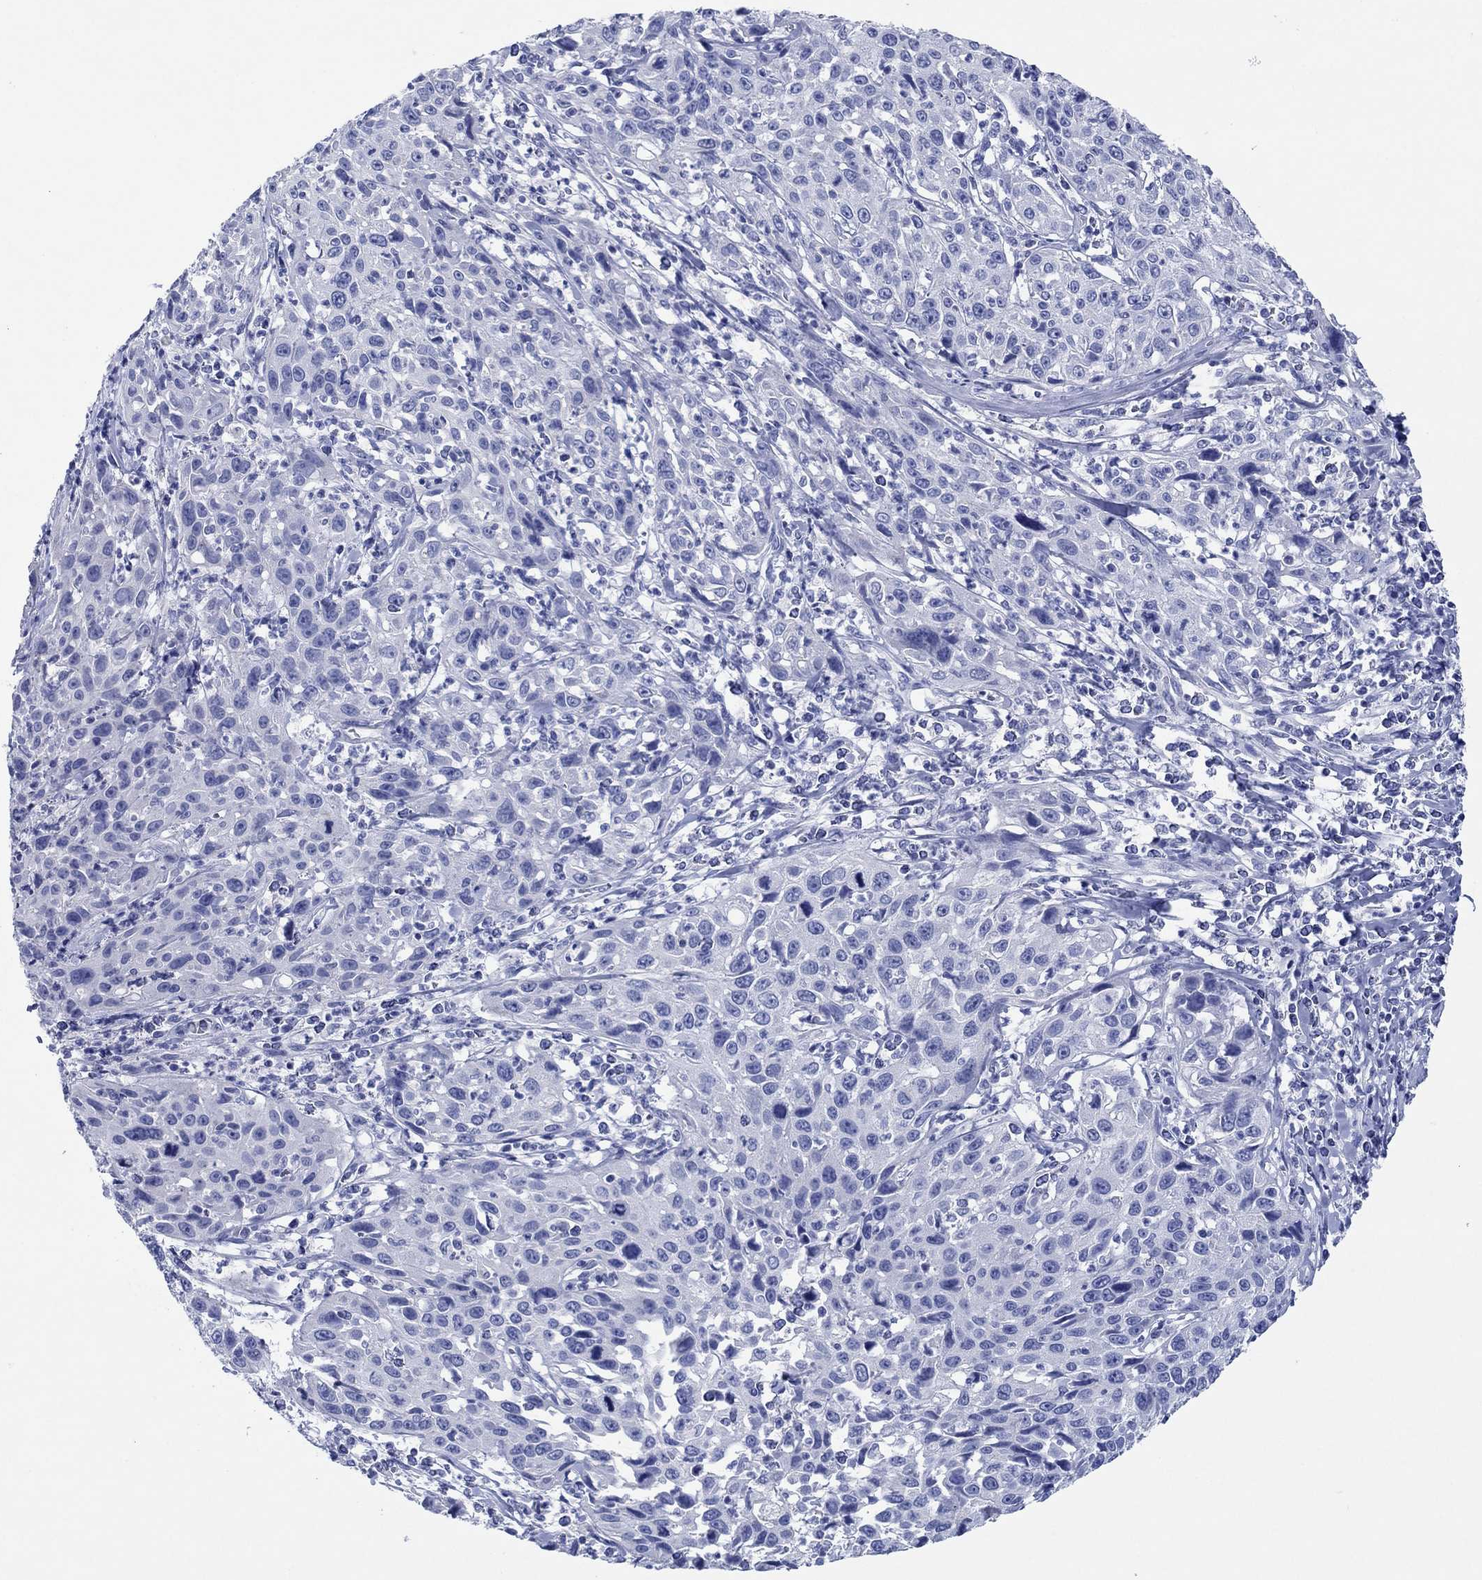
{"staining": {"intensity": "negative", "quantity": "none", "location": "none"}, "tissue": "cervical cancer", "cell_type": "Tumor cells", "image_type": "cancer", "snomed": [{"axis": "morphology", "description": "Squamous cell carcinoma, NOS"}, {"axis": "topography", "description": "Cervix"}], "caption": "An immunohistochemistry image of cervical cancer (squamous cell carcinoma) is shown. There is no staining in tumor cells of cervical cancer (squamous cell carcinoma).", "gene": "HCRT", "patient": {"sex": "female", "age": 26}}